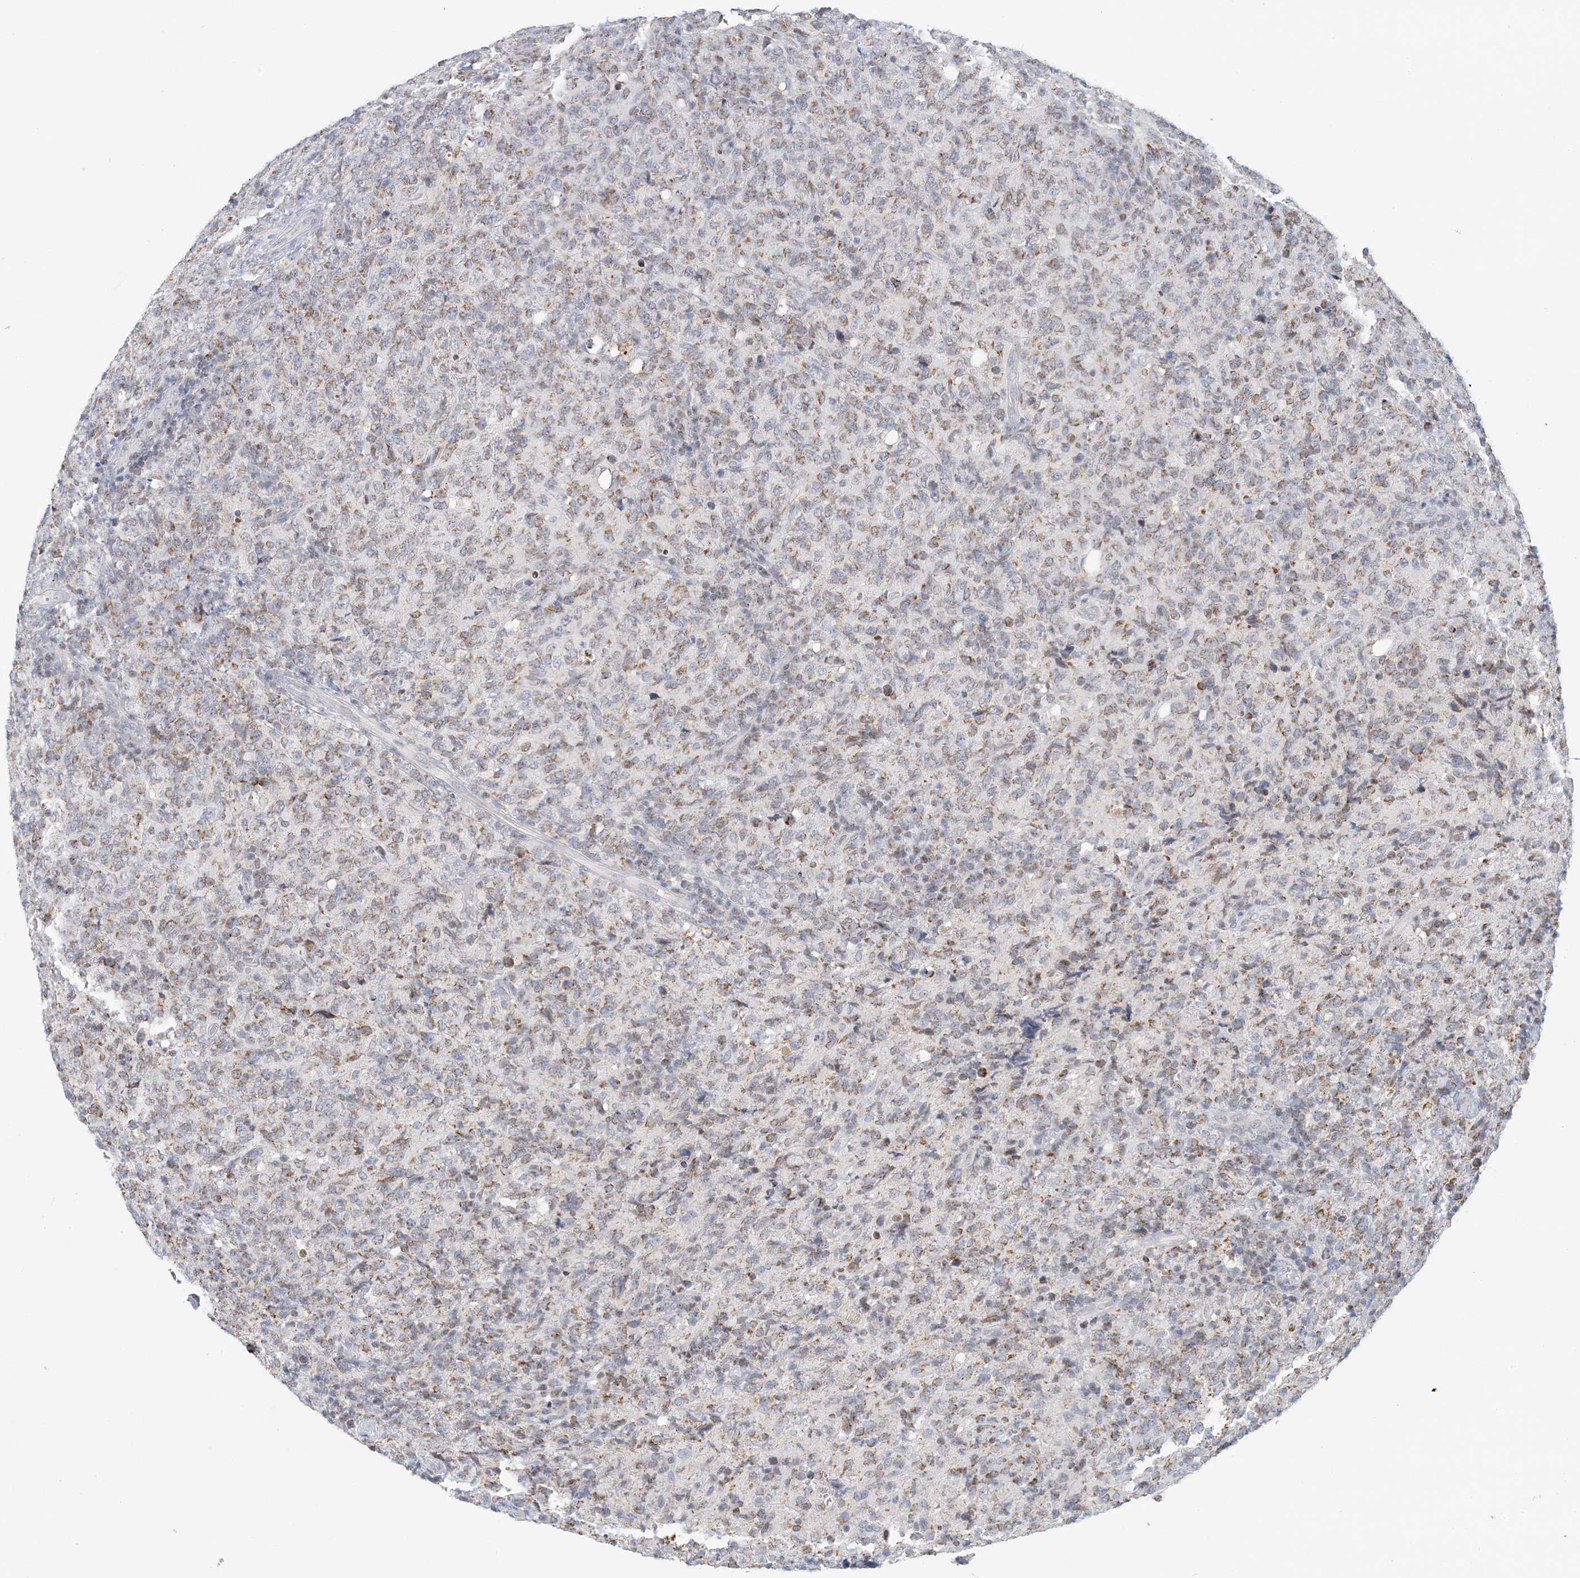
{"staining": {"intensity": "moderate", "quantity": "25%-75%", "location": "cytoplasmic/membranous"}, "tissue": "lymphoma", "cell_type": "Tumor cells", "image_type": "cancer", "snomed": [{"axis": "morphology", "description": "Malignant lymphoma, non-Hodgkin's type, High grade"}, {"axis": "topography", "description": "Tonsil"}], "caption": "Moderate cytoplasmic/membranous staining is present in about 25%-75% of tumor cells in lymphoma. (DAB IHC with brightfield microscopy, high magnification).", "gene": "BDH1", "patient": {"sex": "female", "age": 36}}